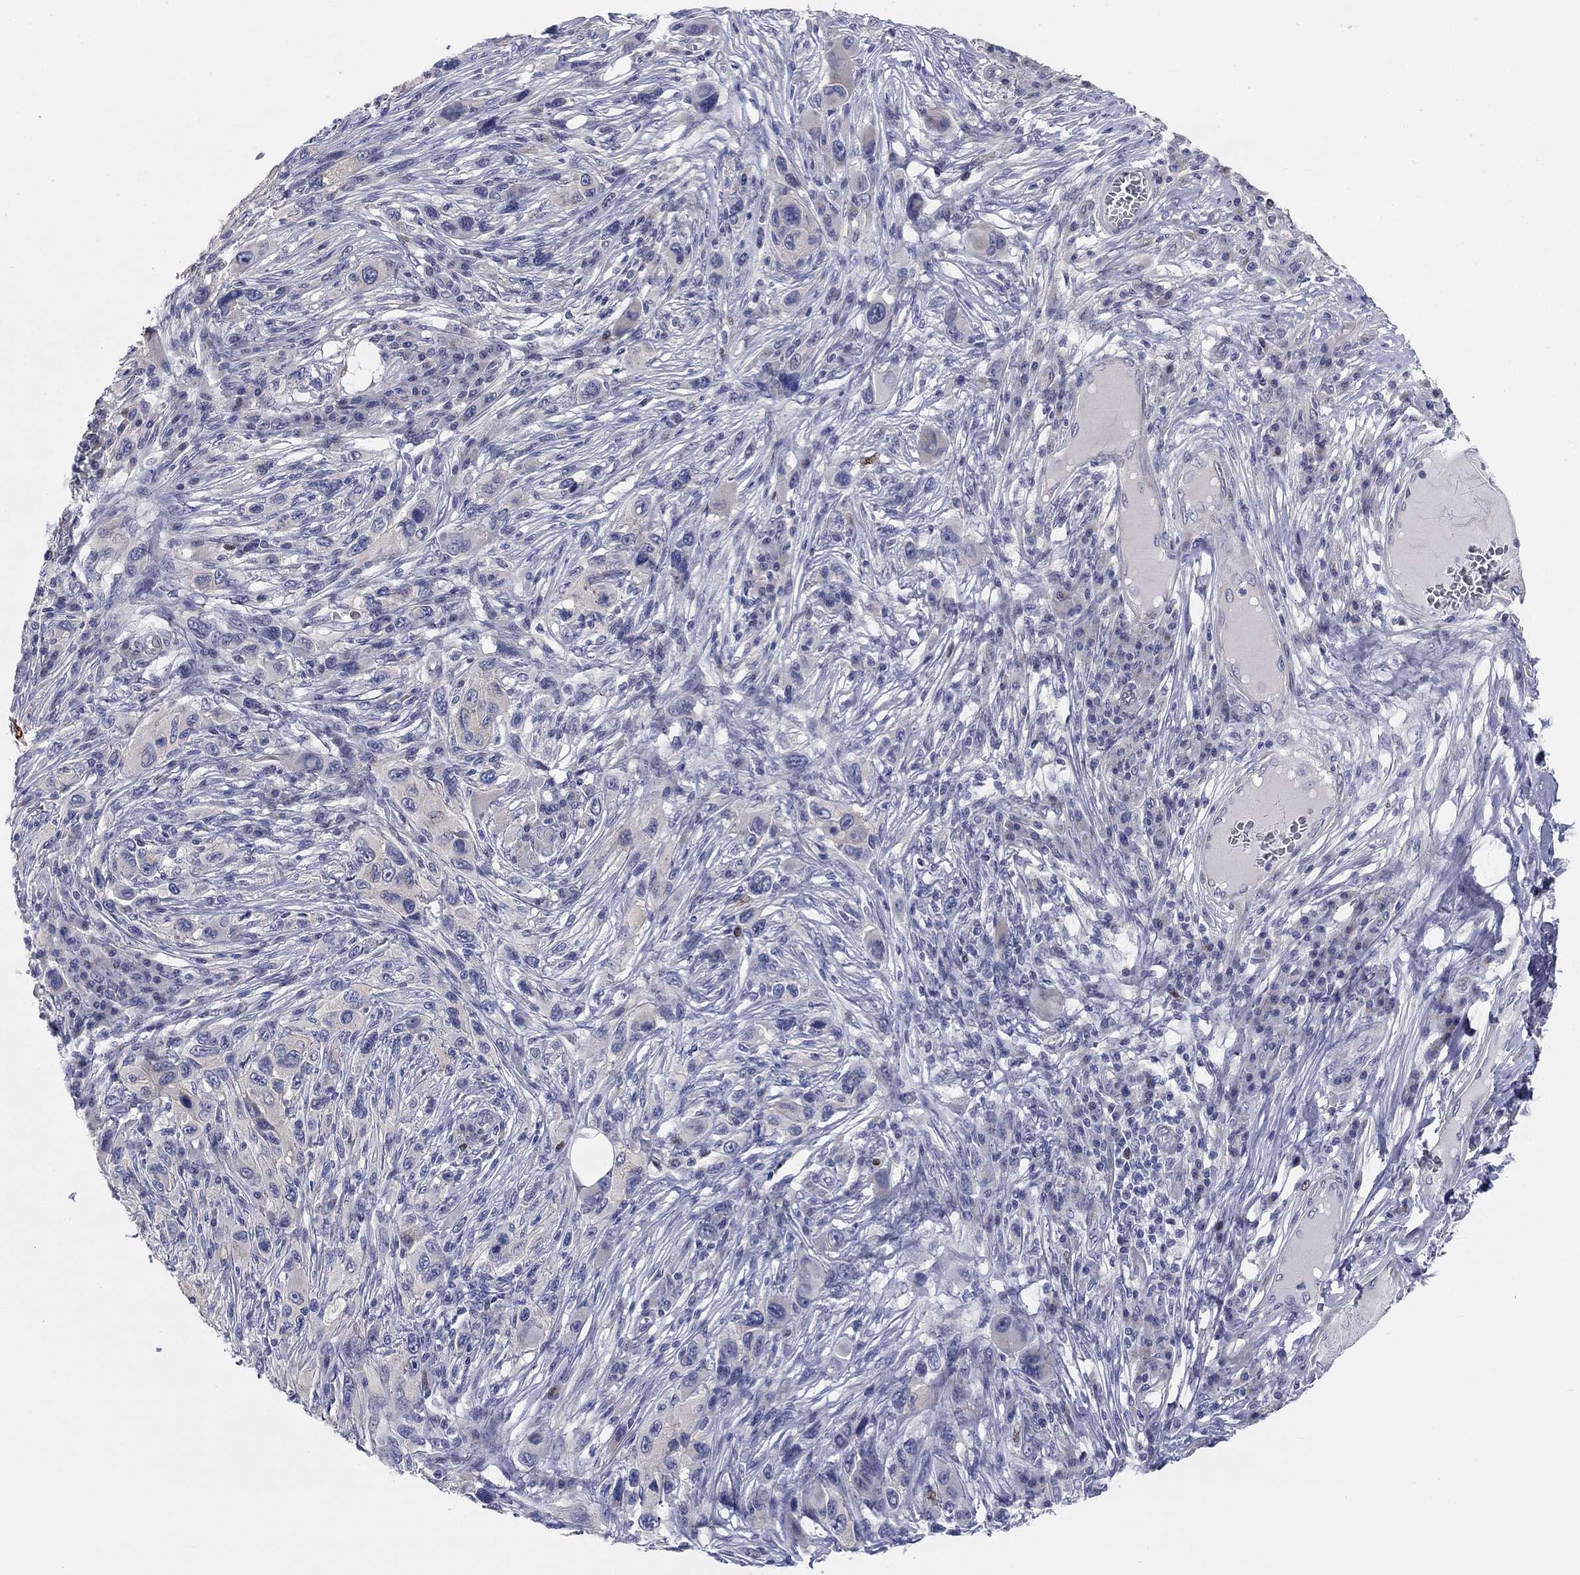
{"staining": {"intensity": "strong", "quantity": "<25%", "location": "nuclear"}, "tissue": "melanoma", "cell_type": "Tumor cells", "image_type": "cancer", "snomed": [{"axis": "morphology", "description": "Malignant melanoma, NOS"}, {"axis": "topography", "description": "Skin"}], "caption": "Strong nuclear protein positivity is present in about <25% of tumor cells in melanoma. The protein is stained brown, and the nuclei are stained in blue (DAB IHC with brightfield microscopy, high magnification).", "gene": "PRC1", "patient": {"sex": "male", "age": 53}}